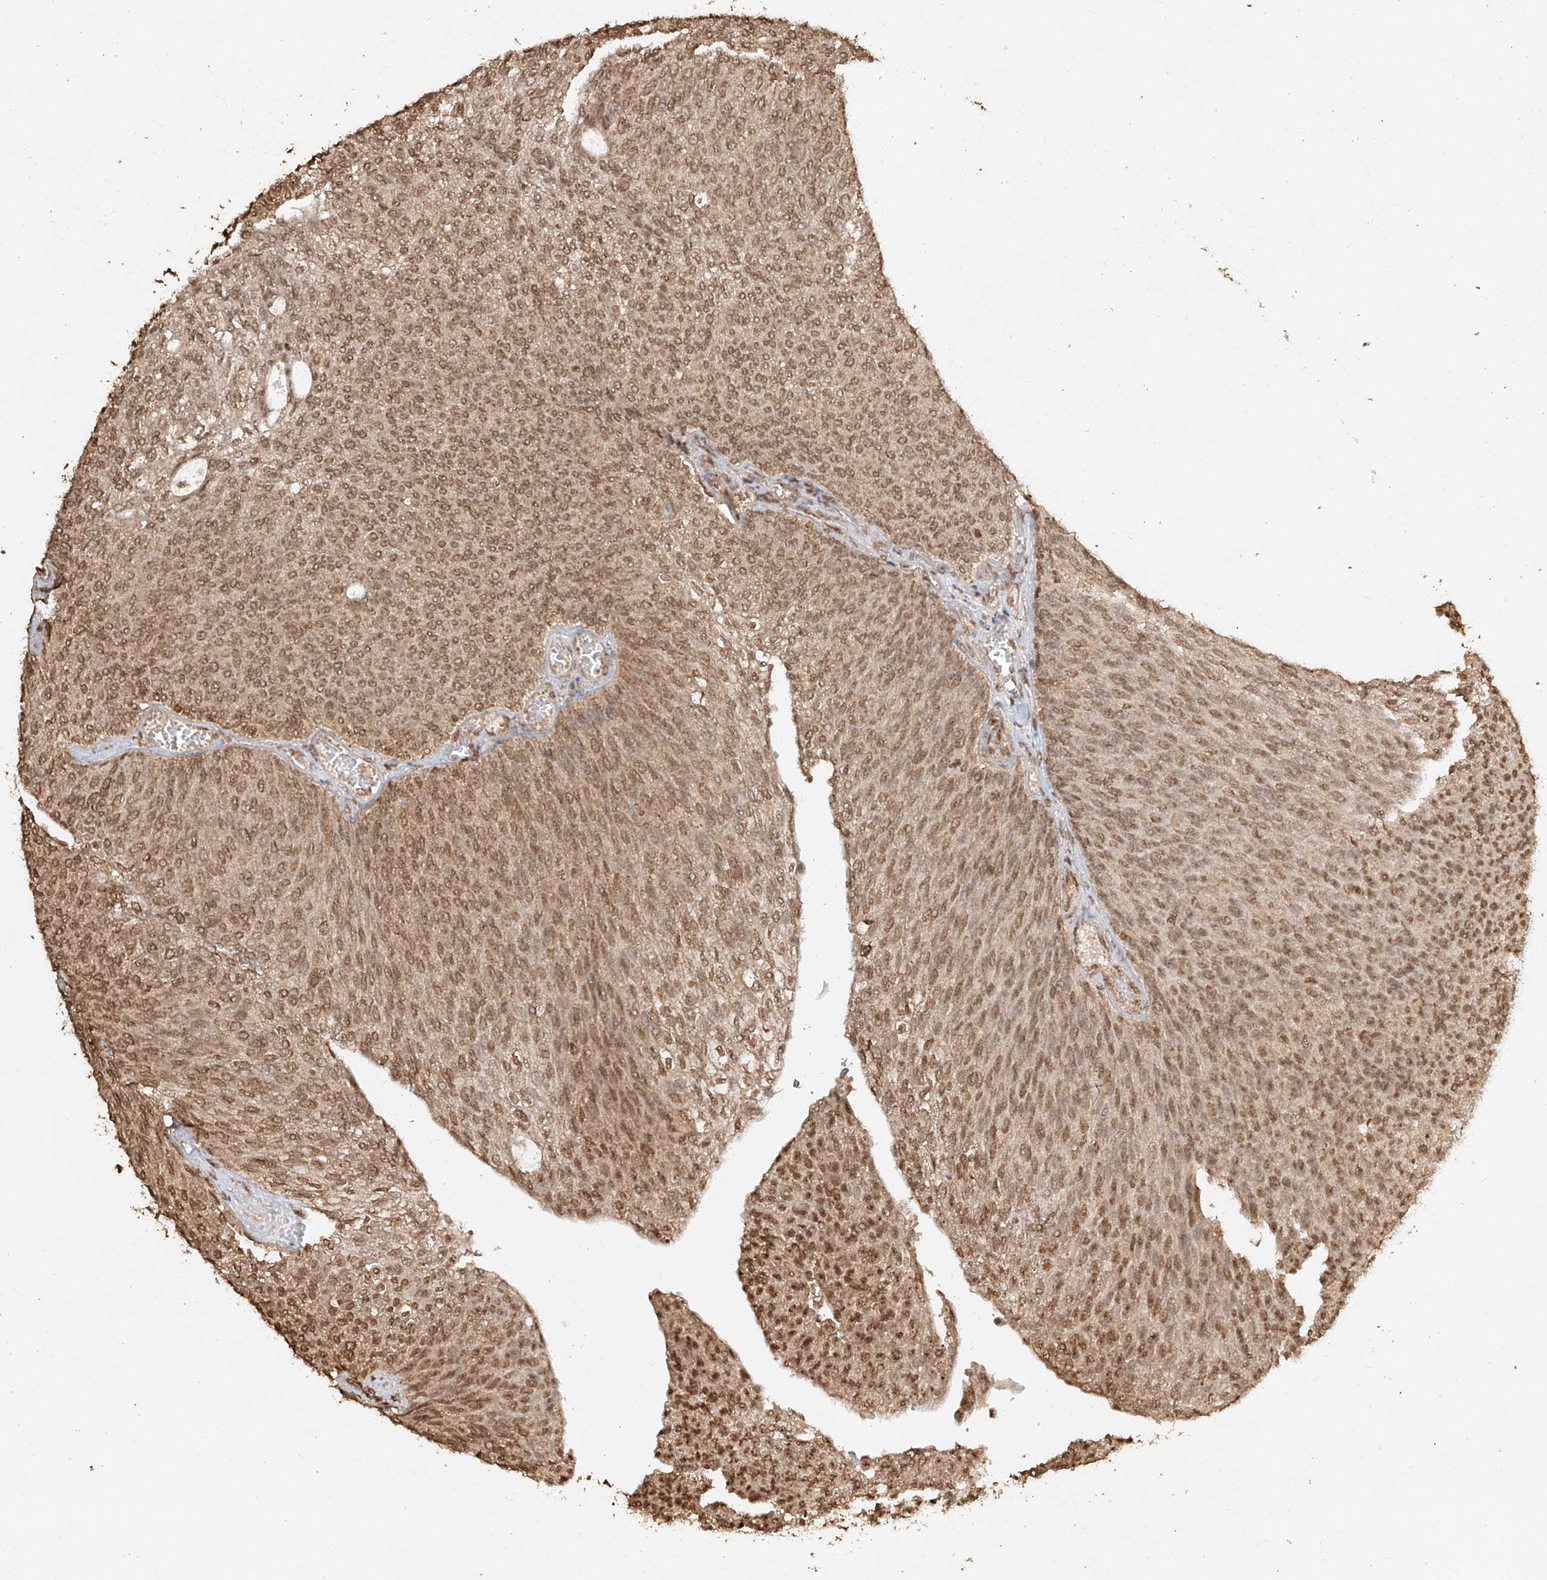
{"staining": {"intensity": "moderate", "quantity": ">75%", "location": "nuclear"}, "tissue": "urothelial cancer", "cell_type": "Tumor cells", "image_type": "cancer", "snomed": [{"axis": "morphology", "description": "Urothelial carcinoma, Low grade"}, {"axis": "topography", "description": "Urinary bladder"}], "caption": "Immunohistochemistry (IHC) micrograph of human low-grade urothelial carcinoma stained for a protein (brown), which displays medium levels of moderate nuclear staining in approximately >75% of tumor cells.", "gene": "TIGAR", "patient": {"sex": "female", "age": 79}}